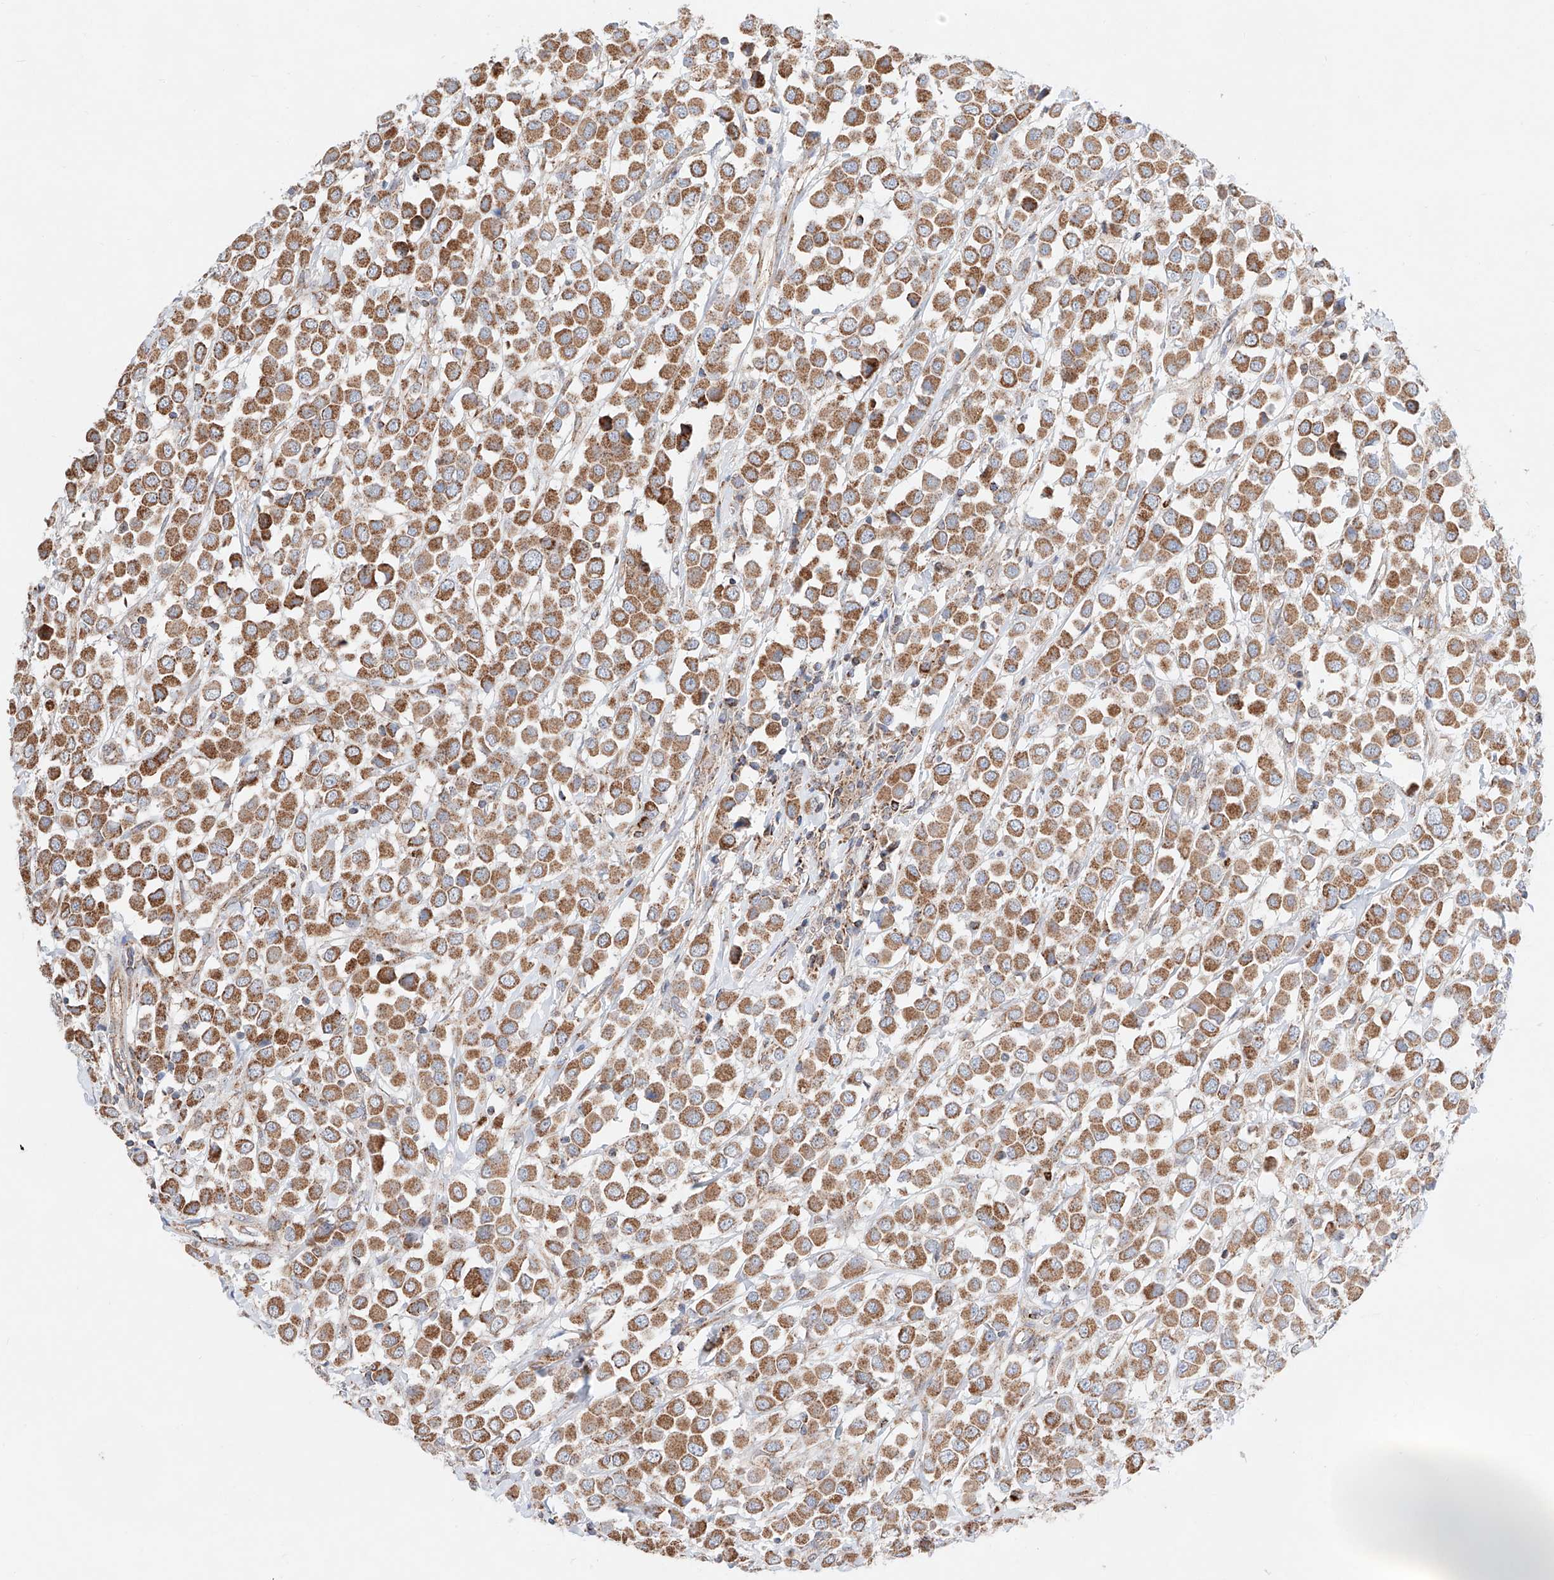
{"staining": {"intensity": "moderate", "quantity": ">75%", "location": "cytoplasmic/membranous"}, "tissue": "breast cancer", "cell_type": "Tumor cells", "image_type": "cancer", "snomed": [{"axis": "morphology", "description": "Duct carcinoma"}, {"axis": "topography", "description": "Breast"}], "caption": "Human breast infiltrating ductal carcinoma stained with a protein marker exhibits moderate staining in tumor cells.", "gene": "KTI12", "patient": {"sex": "female", "age": 61}}